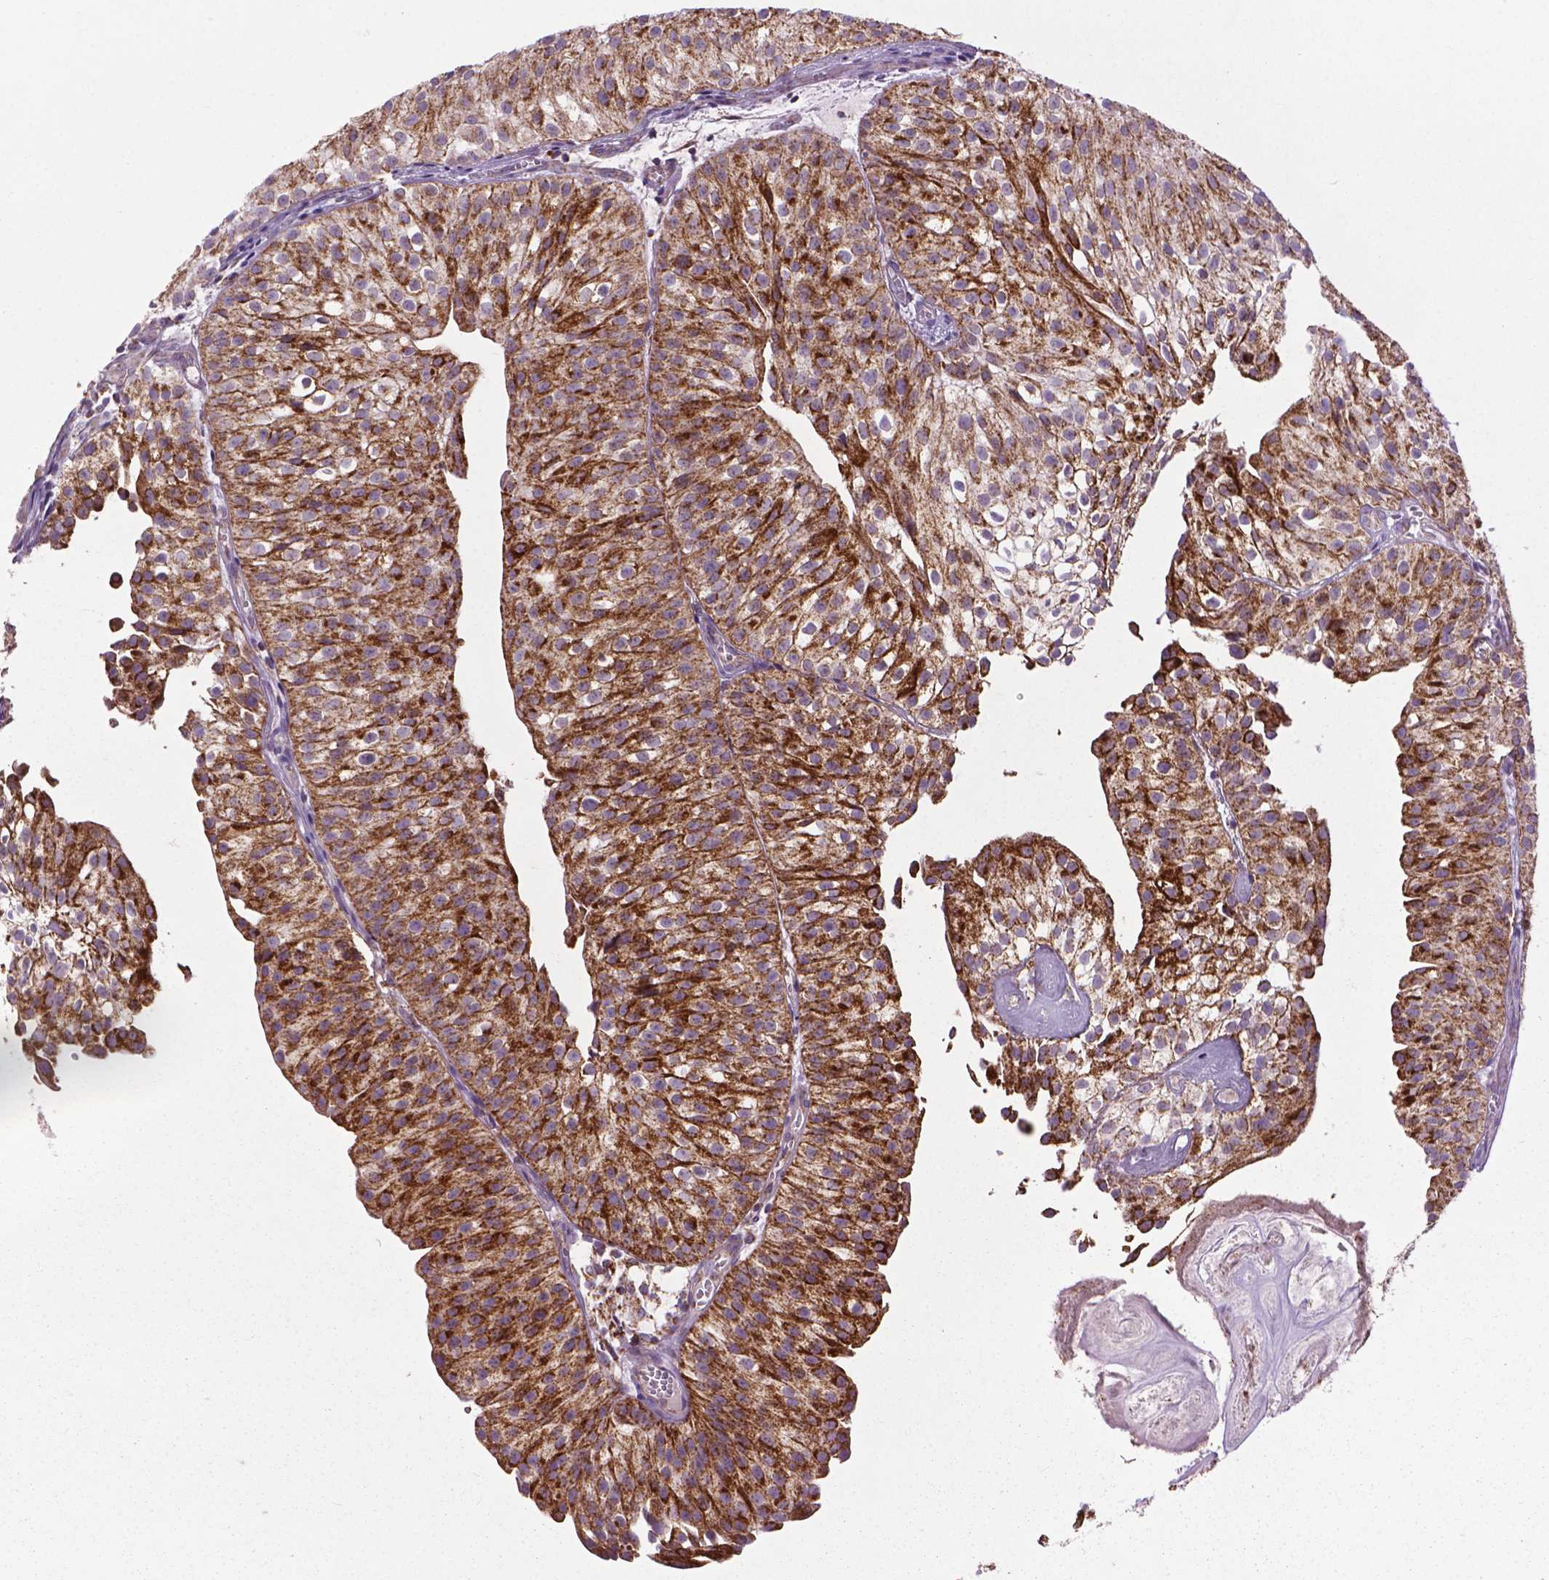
{"staining": {"intensity": "strong", "quantity": ">75%", "location": "cytoplasmic/membranous"}, "tissue": "urothelial cancer", "cell_type": "Tumor cells", "image_type": "cancer", "snomed": [{"axis": "morphology", "description": "Urothelial carcinoma, Low grade"}, {"axis": "topography", "description": "Urinary bladder"}], "caption": "Urothelial carcinoma (low-grade) stained with a brown dye exhibits strong cytoplasmic/membranous positive positivity in about >75% of tumor cells.", "gene": "VDAC1", "patient": {"sex": "male", "age": 70}}